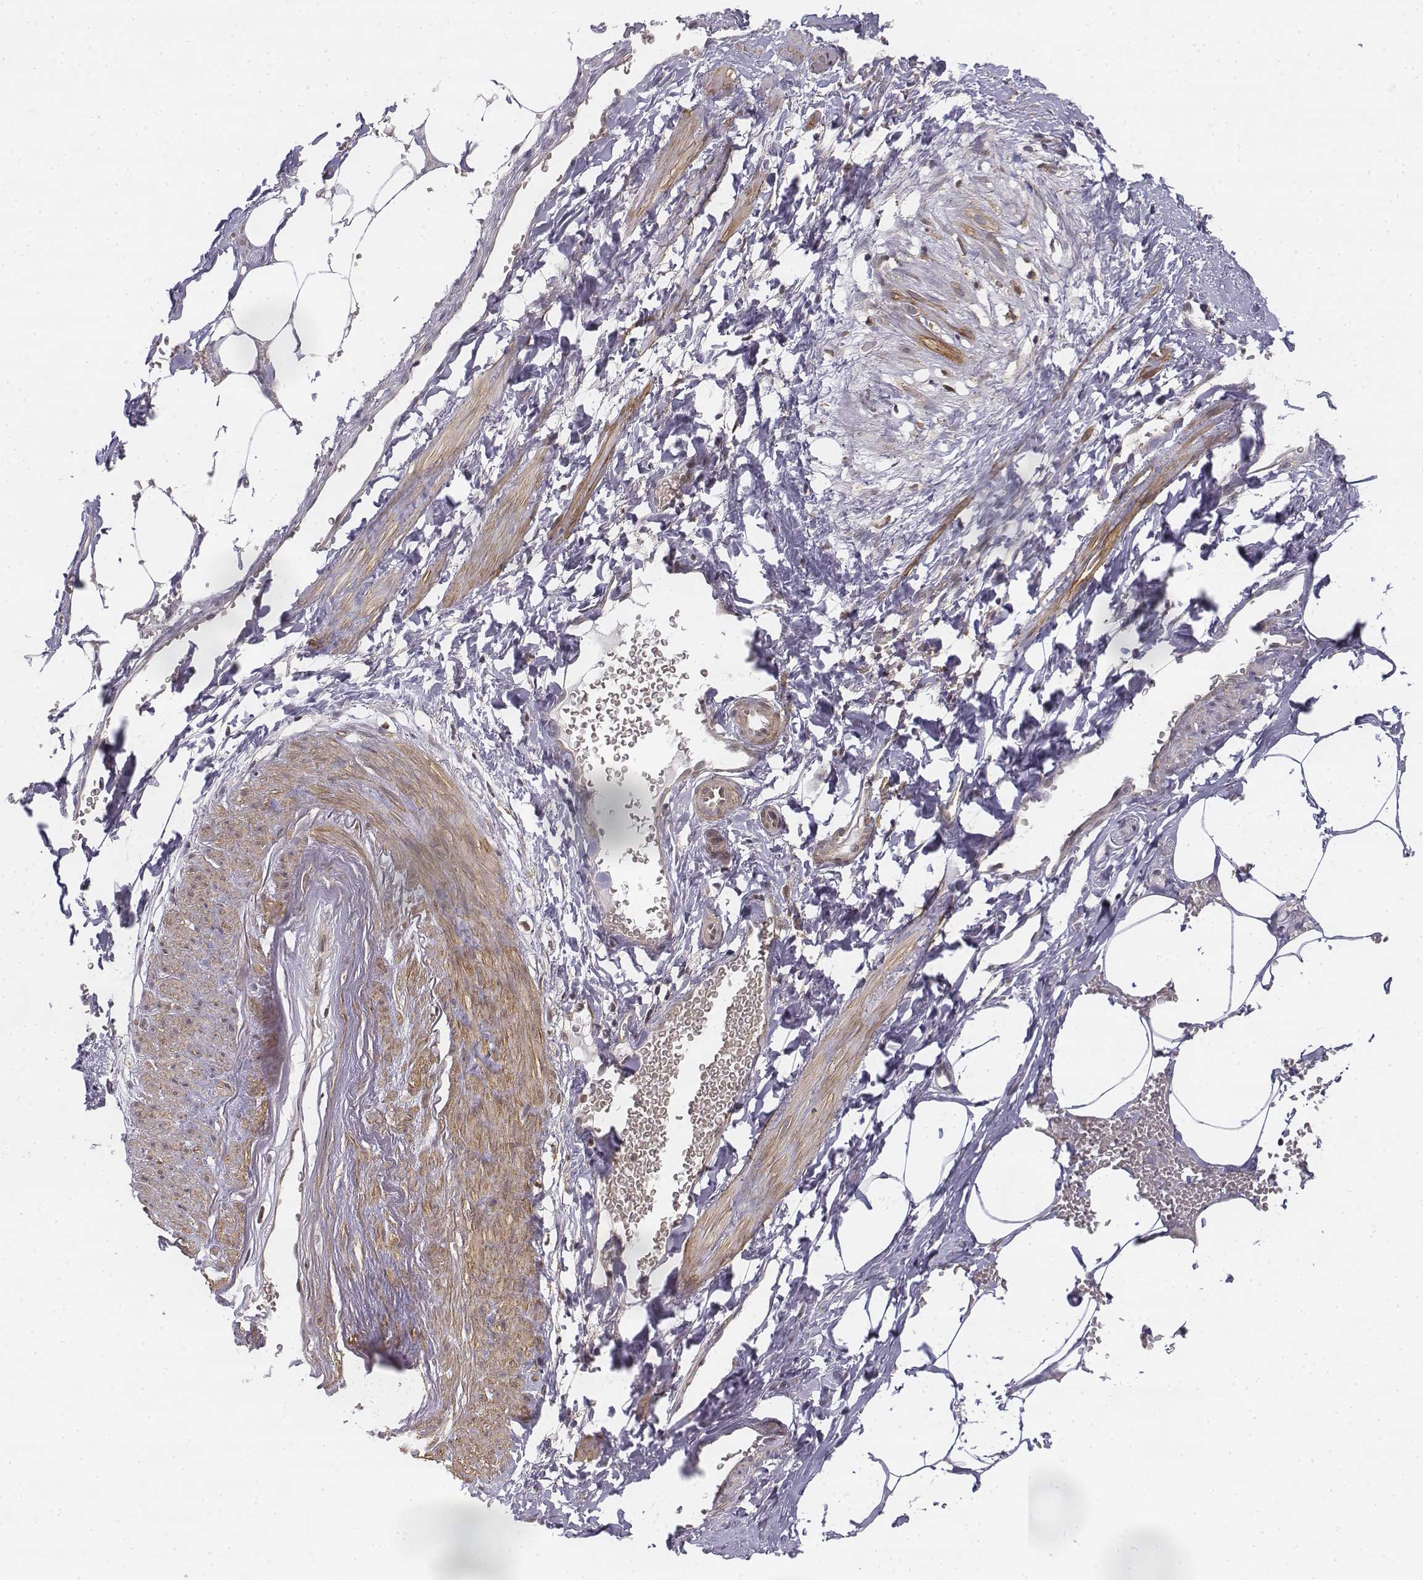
{"staining": {"intensity": "negative", "quantity": "none", "location": "none"}, "tissue": "adipose tissue", "cell_type": "Adipocytes", "image_type": "normal", "snomed": [{"axis": "morphology", "description": "Normal tissue, NOS"}, {"axis": "topography", "description": "Prostate"}, {"axis": "topography", "description": "Peripheral nerve tissue"}], "caption": "Human adipose tissue stained for a protein using immunohistochemistry (IHC) reveals no expression in adipocytes.", "gene": "ZFYVE19", "patient": {"sex": "male", "age": 55}}